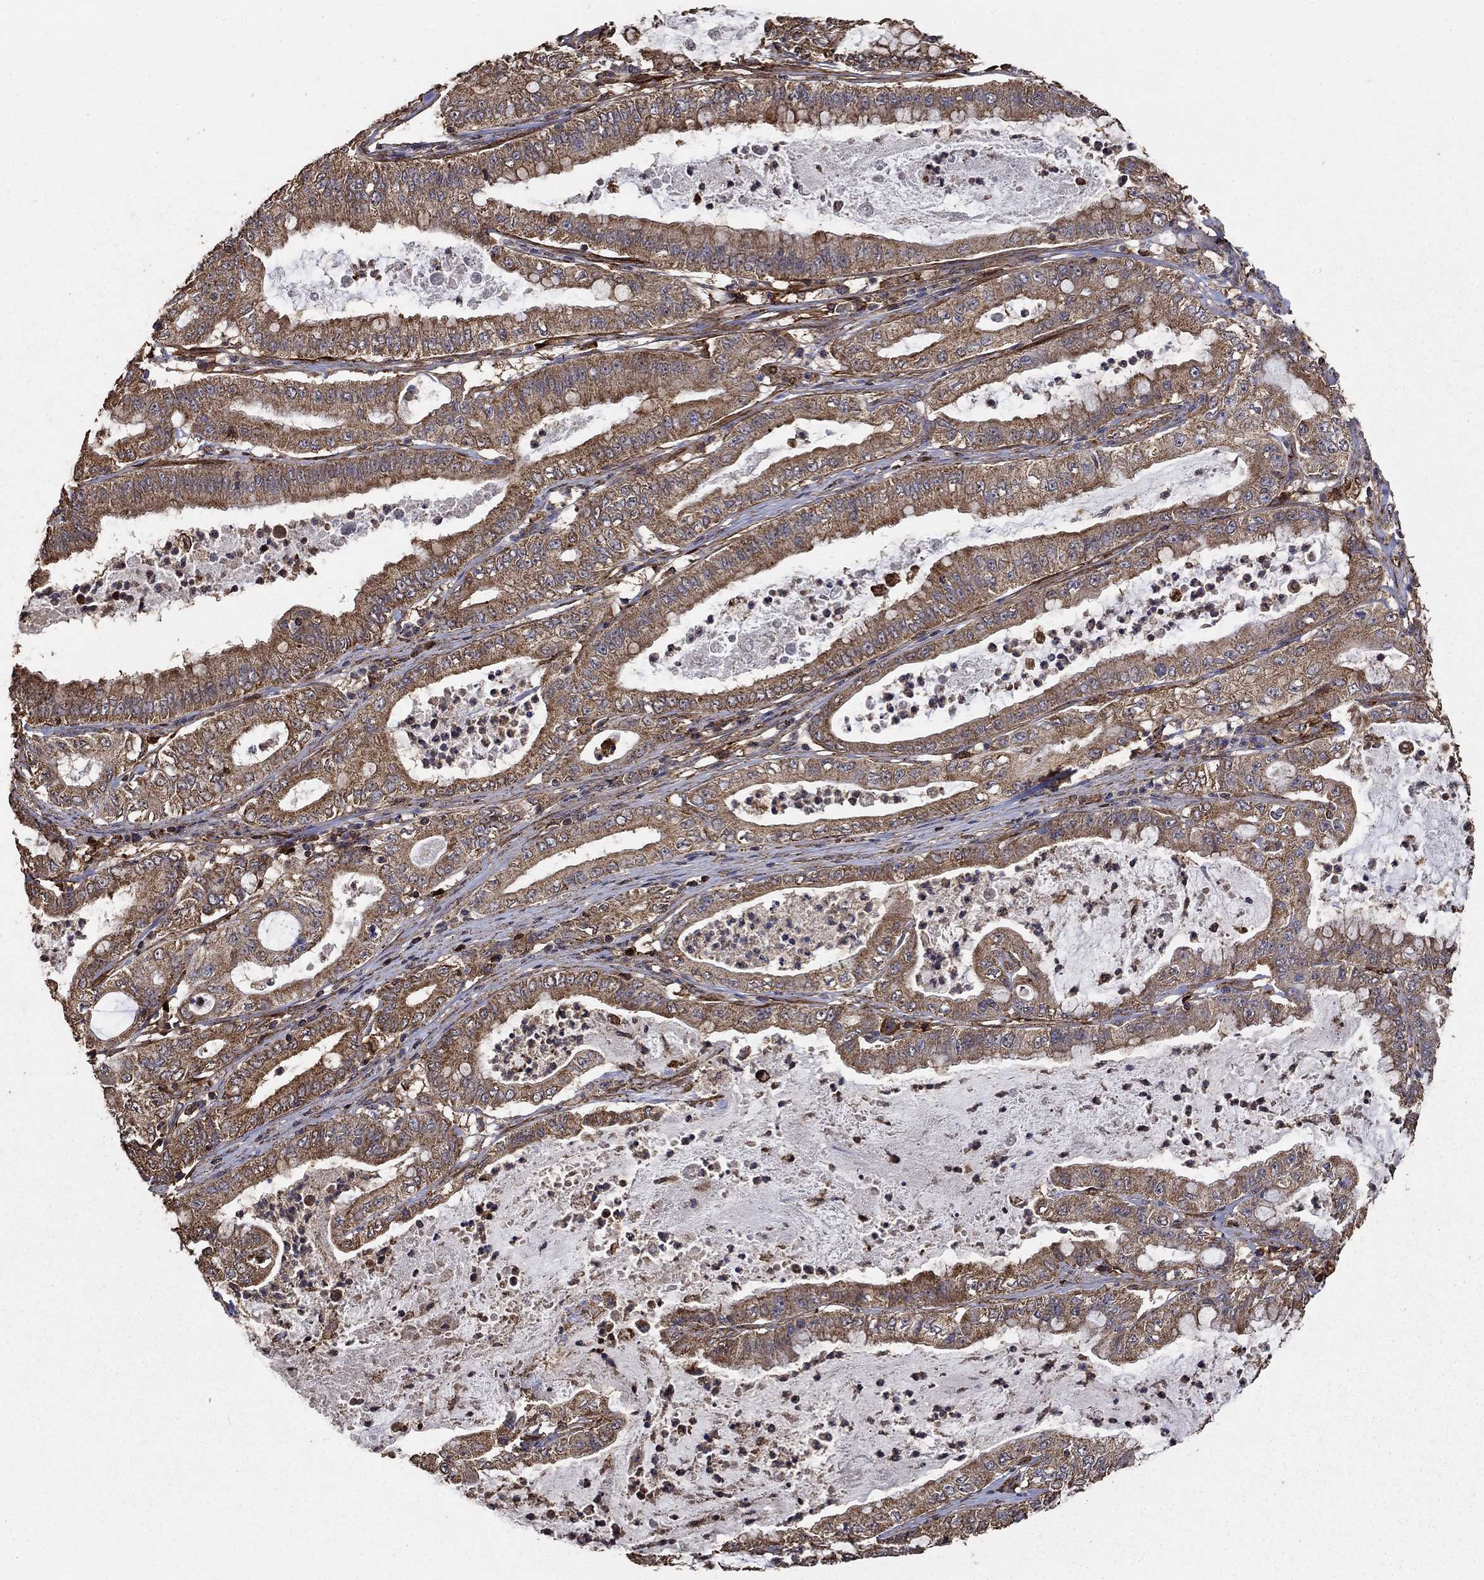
{"staining": {"intensity": "moderate", "quantity": ">75%", "location": "cytoplasmic/membranous"}, "tissue": "pancreatic cancer", "cell_type": "Tumor cells", "image_type": "cancer", "snomed": [{"axis": "morphology", "description": "Adenocarcinoma, NOS"}, {"axis": "topography", "description": "Pancreas"}], "caption": "An immunohistochemistry (IHC) histopathology image of neoplastic tissue is shown. Protein staining in brown labels moderate cytoplasmic/membranous positivity in pancreatic cancer (adenocarcinoma) within tumor cells.", "gene": "IFRD1", "patient": {"sex": "male", "age": 71}}